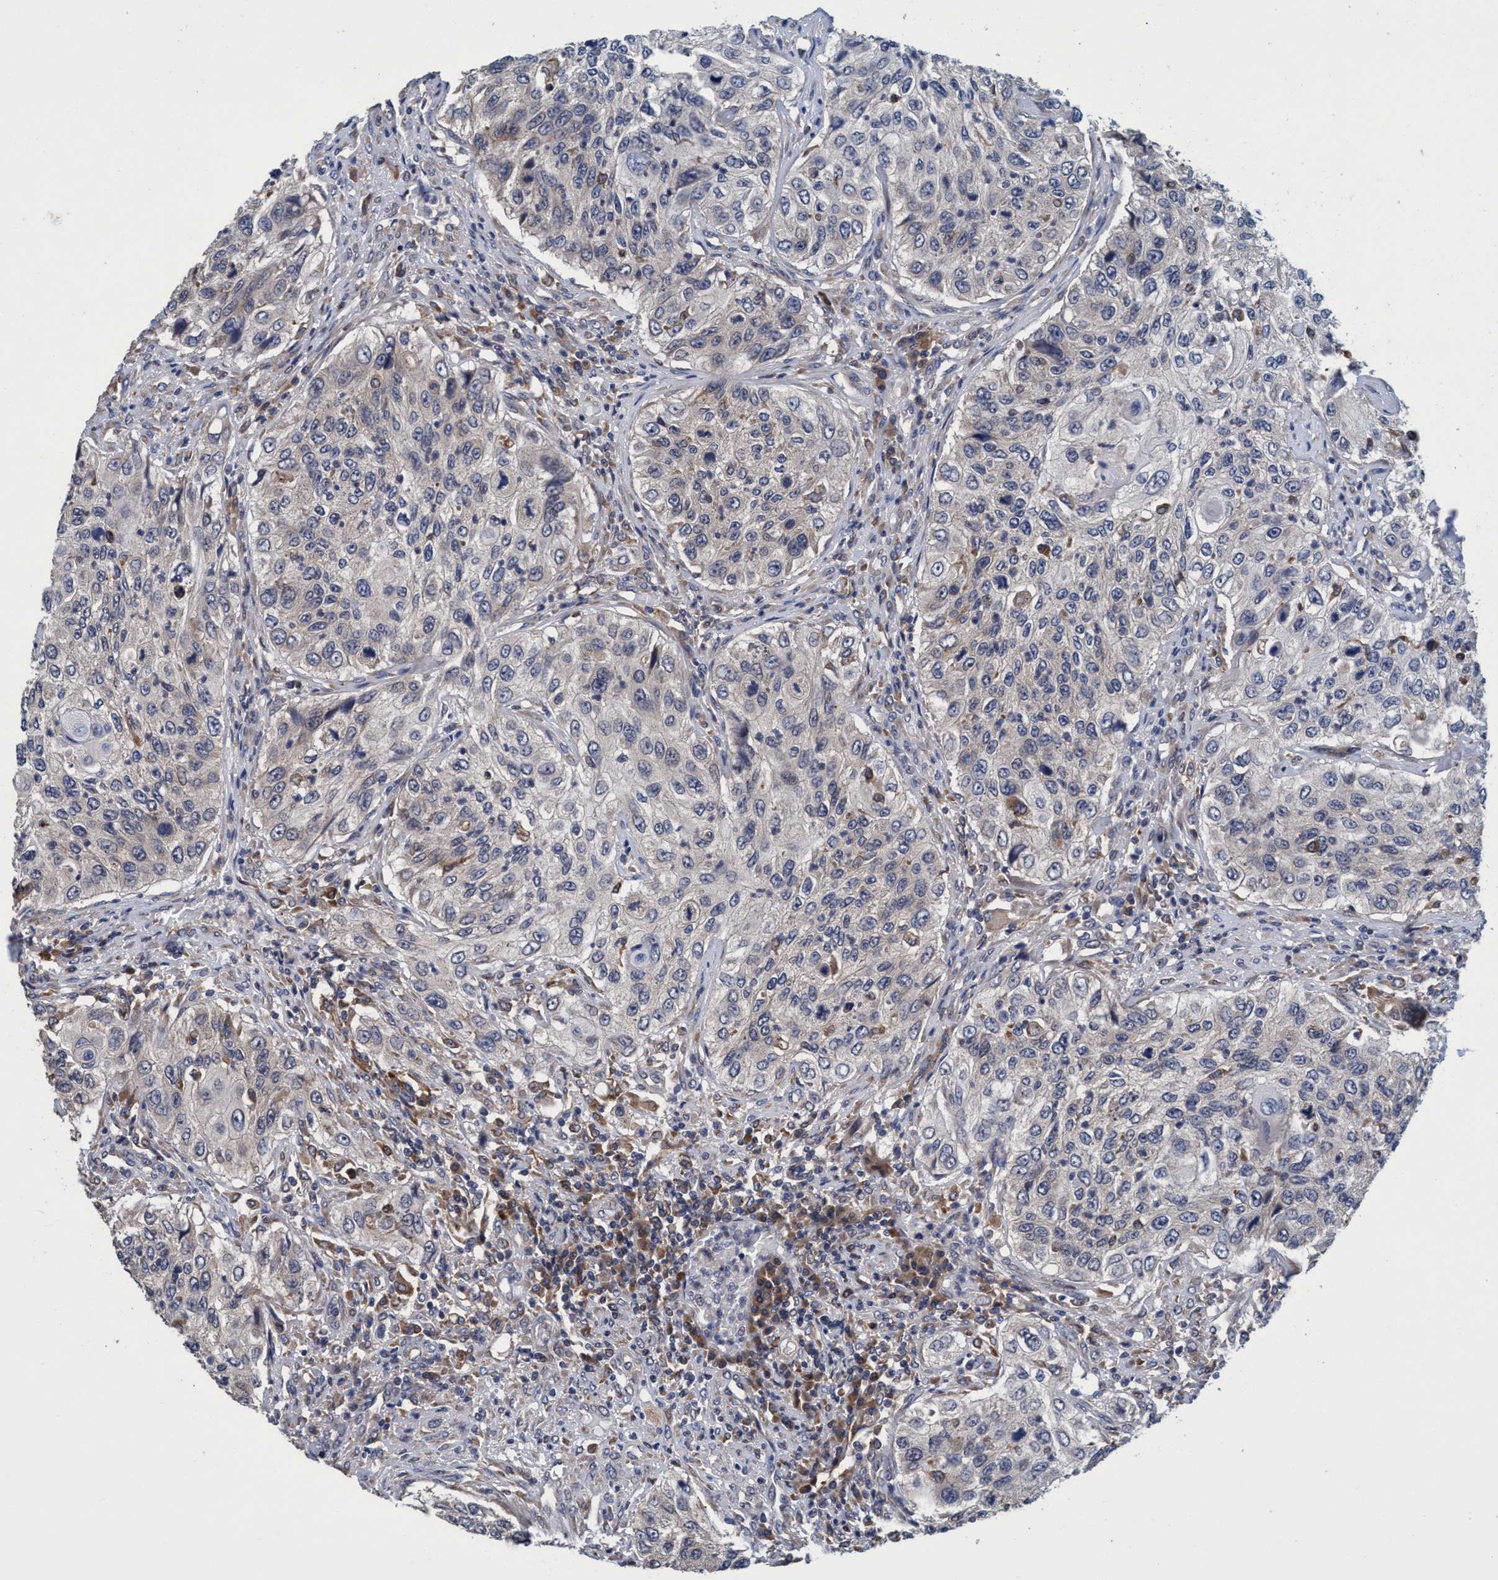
{"staining": {"intensity": "negative", "quantity": "none", "location": "none"}, "tissue": "urothelial cancer", "cell_type": "Tumor cells", "image_type": "cancer", "snomed": [{"axis": "morphology", "description": "Urothelial carcinoma, High grade"}, {"axis": "topography", "description": "Urinary bladder"}], "caption": "This is an IHC image of human urothelial cancer. There is no staining in tumor cells.", "gene": "CALCOCO2", "patient": {"sex": "female", "age": 60}}